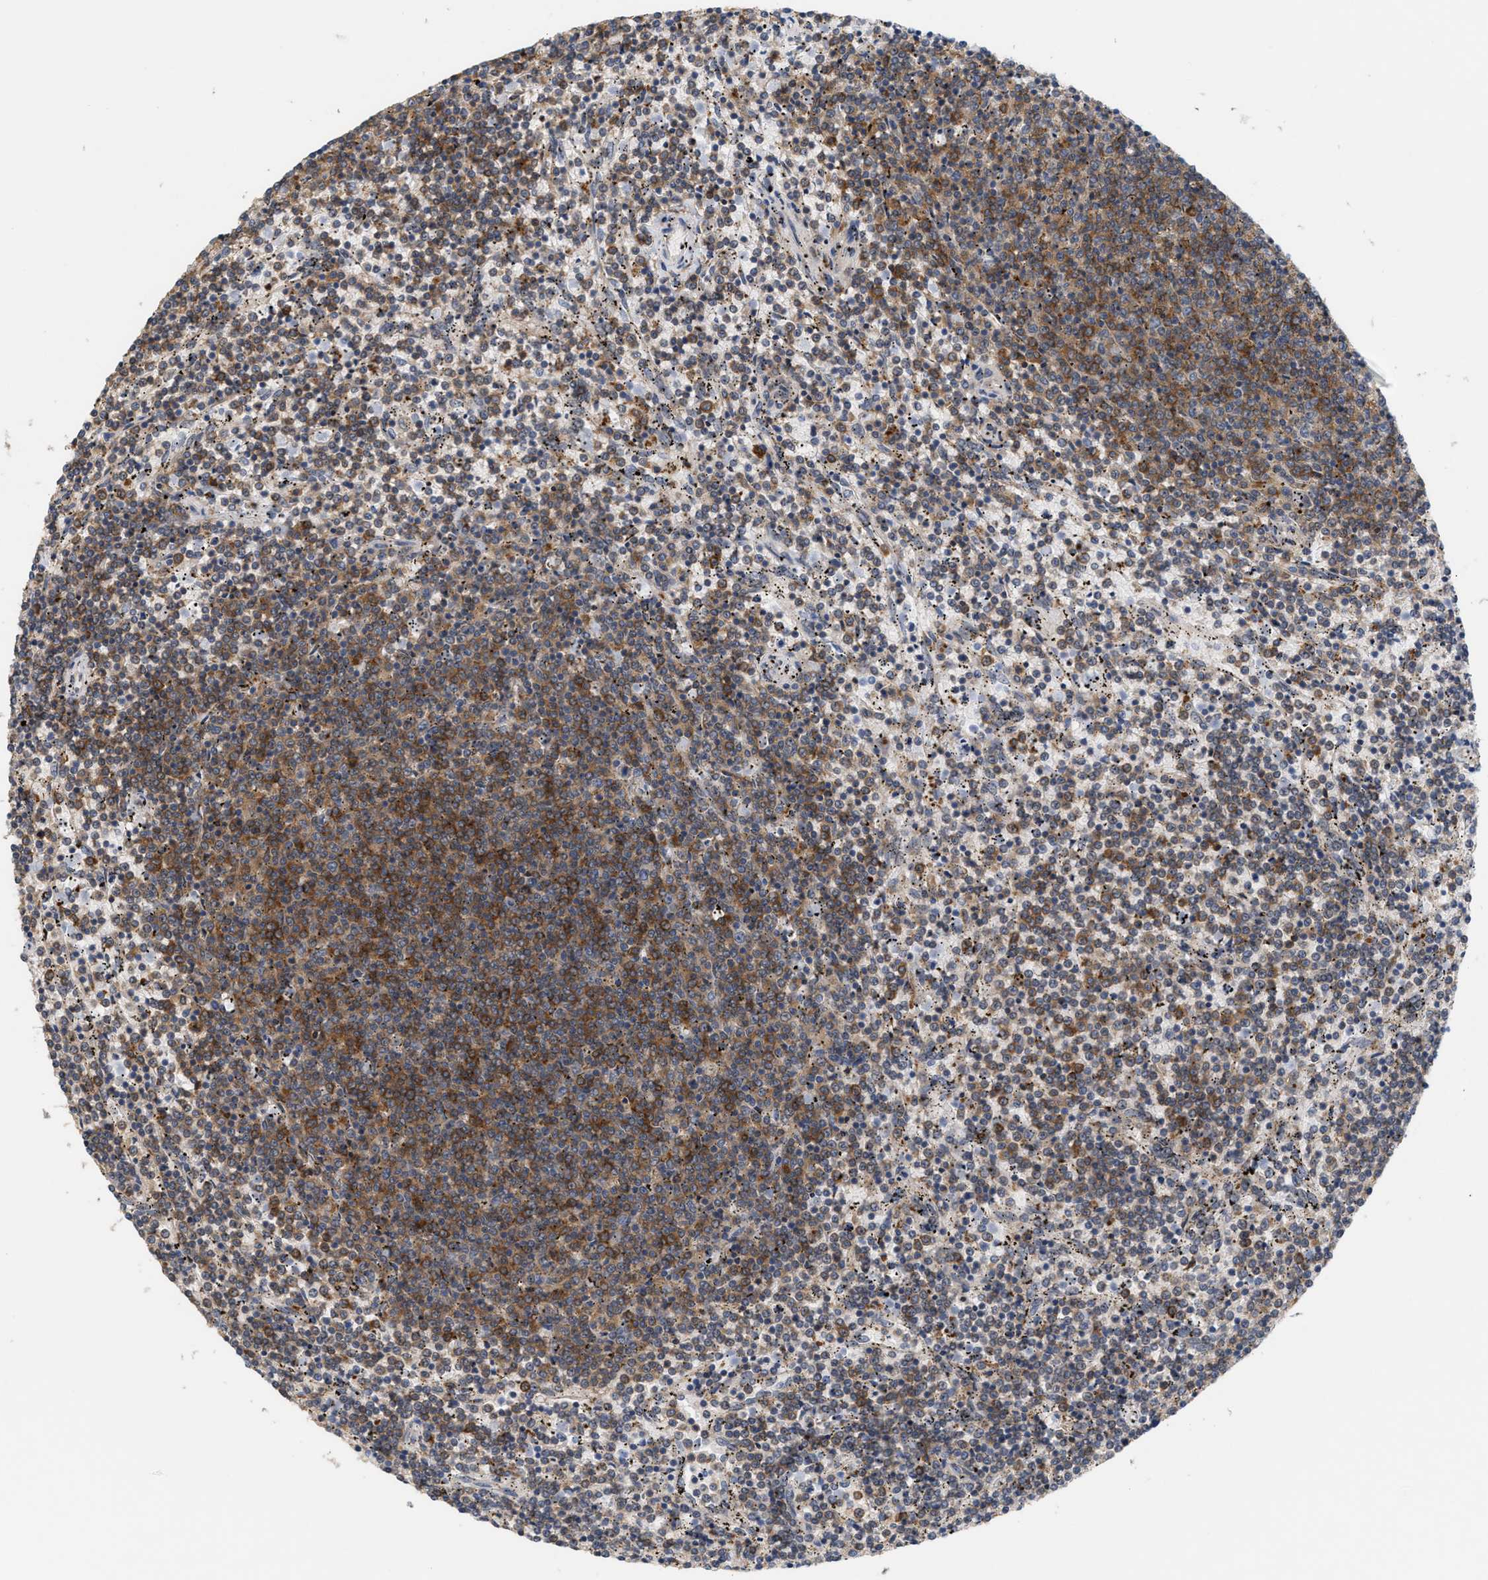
{"staining": {"intensity": "moderate", "quantity": ">75%", "location": "cytoplasmic/membranous"}, "tissue": "lymphoma", "cell_type": "Tumor cells", "image_type": "cancer", "snomed": [{"axis": "morphology", "description": "Malignant lymphoma, non-Hodgkin's type, Low grade"}, {"axis": "topography", "description": "Spleen"}], "caption": "Tumor cells reveal medium levels of moderate cytoplasmic/membranous positivity in about >75% of cells in lymphoma.", "gene": "DBNL", "patient": {"sex": "female", "age": 50}}